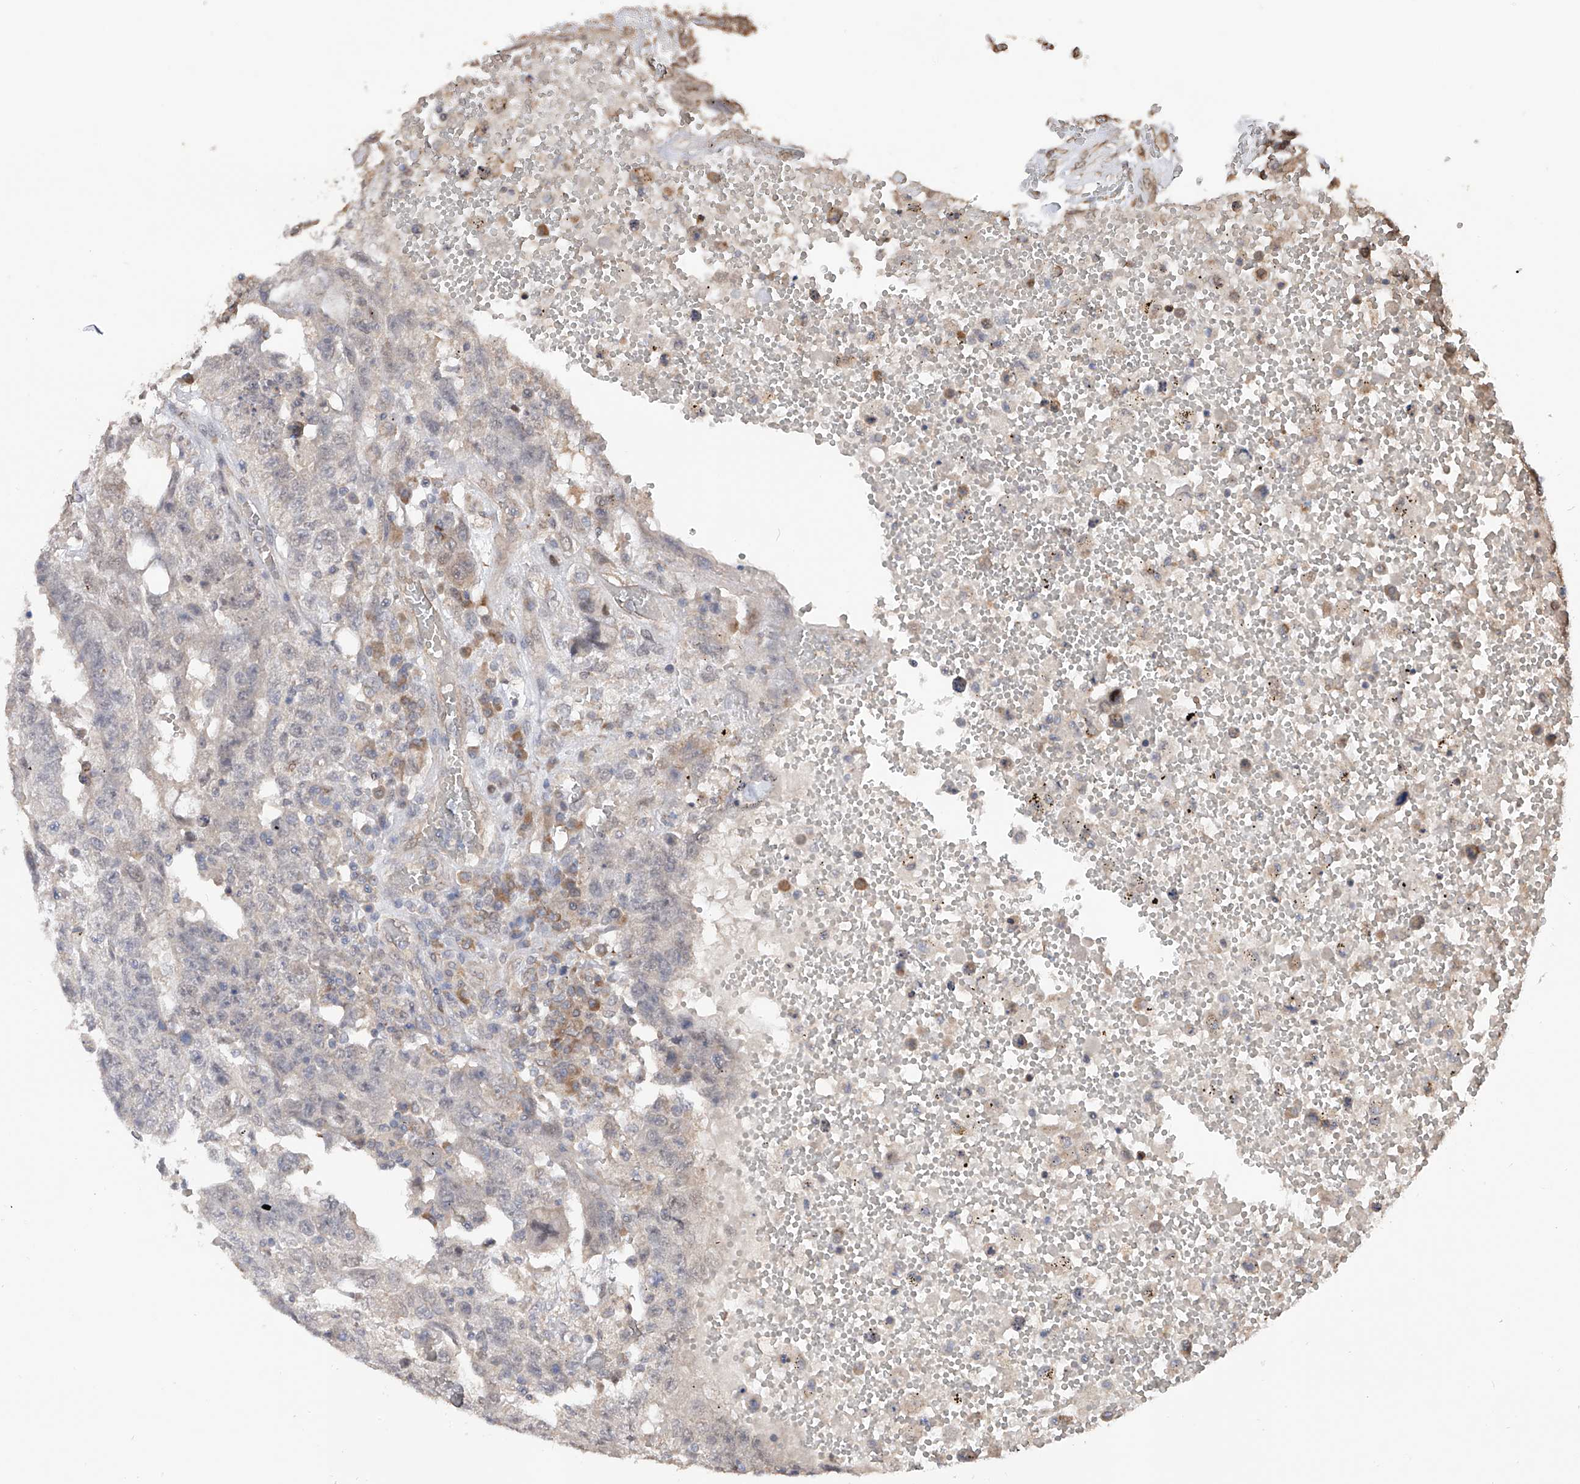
{"staining": {"intensity": "negative", "quantity": "none", "location": "none"}, "tissue": "testis cancer", "cell_type": "Tumor cells", "image_type": "cancer", "snomed": [{"axis": "morphology", "description": "Carcinoma, Embryonal, NOS"}, {"axis": "topography", "description": "Testis"}], "caption": "IHC of human testis cancer shows no staining in tumor cells. The staining was performed using DAB (3,3'-diaminobenzidine) to visualize the protein expression in brown, while the nuclei were stained in blue with hematoxylin (Magnification: 20x).", "gene": "FAM135A", "patient": {"sex": "male", "age": 26}}